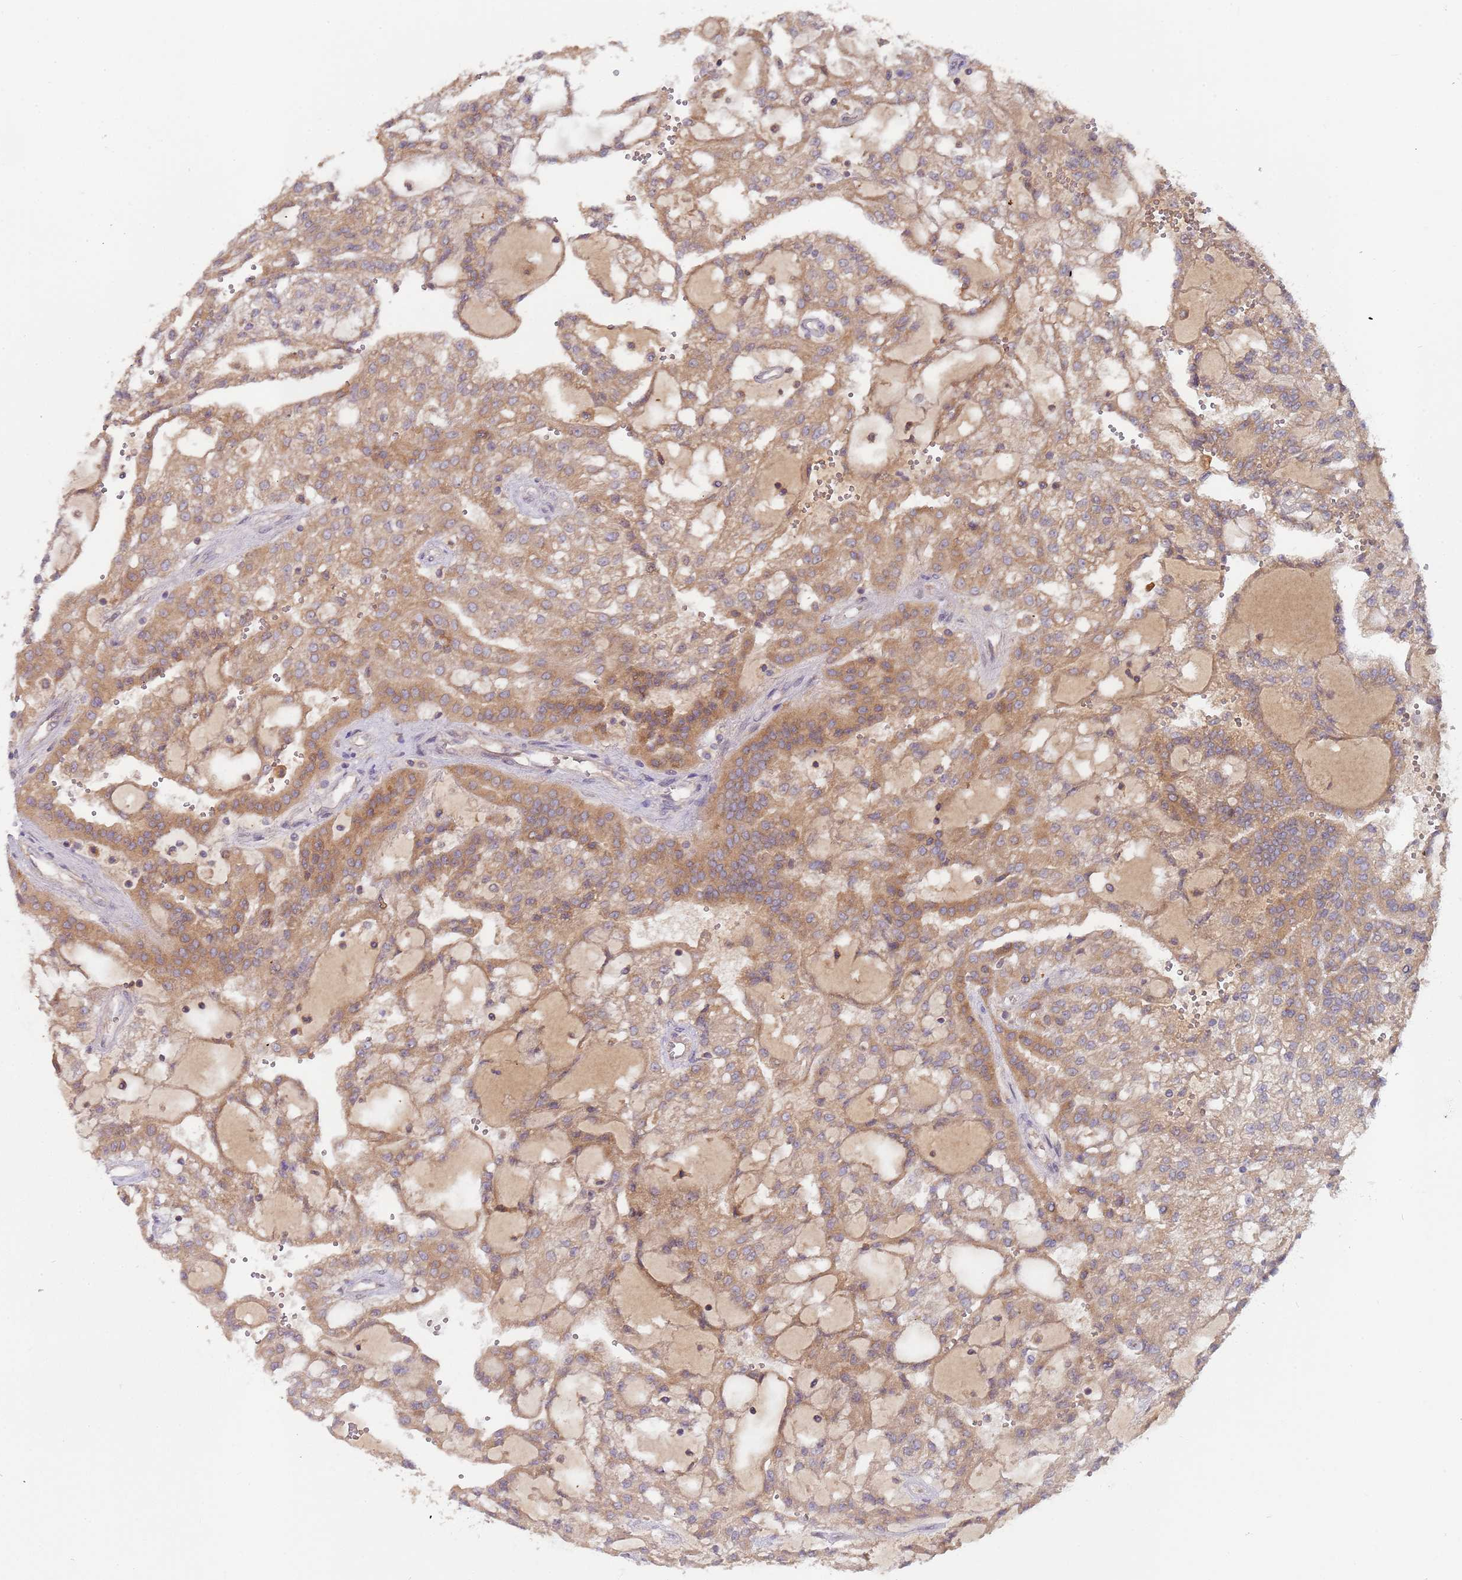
{"staining": {"intensity": "moderate", "quantity": ">75%", "location": "cytoplasmic/membranous"}, "tissue": "renal cancer", "cell_type": "Tumor cells", "image_type": "cancer", "snomed": [{"axis": "morphology", "description": "Adenocarcinoma, NOS"}, {"axis": "topography", "description": "Kidney"}], "caption": "A brown stain highlights moderate cytoplasmic/membranous expression of a protein in human renal adenocarcinoma tumor cells.", "gene": "OR5A2", "patient": {"sex": "male", "age": 63}}